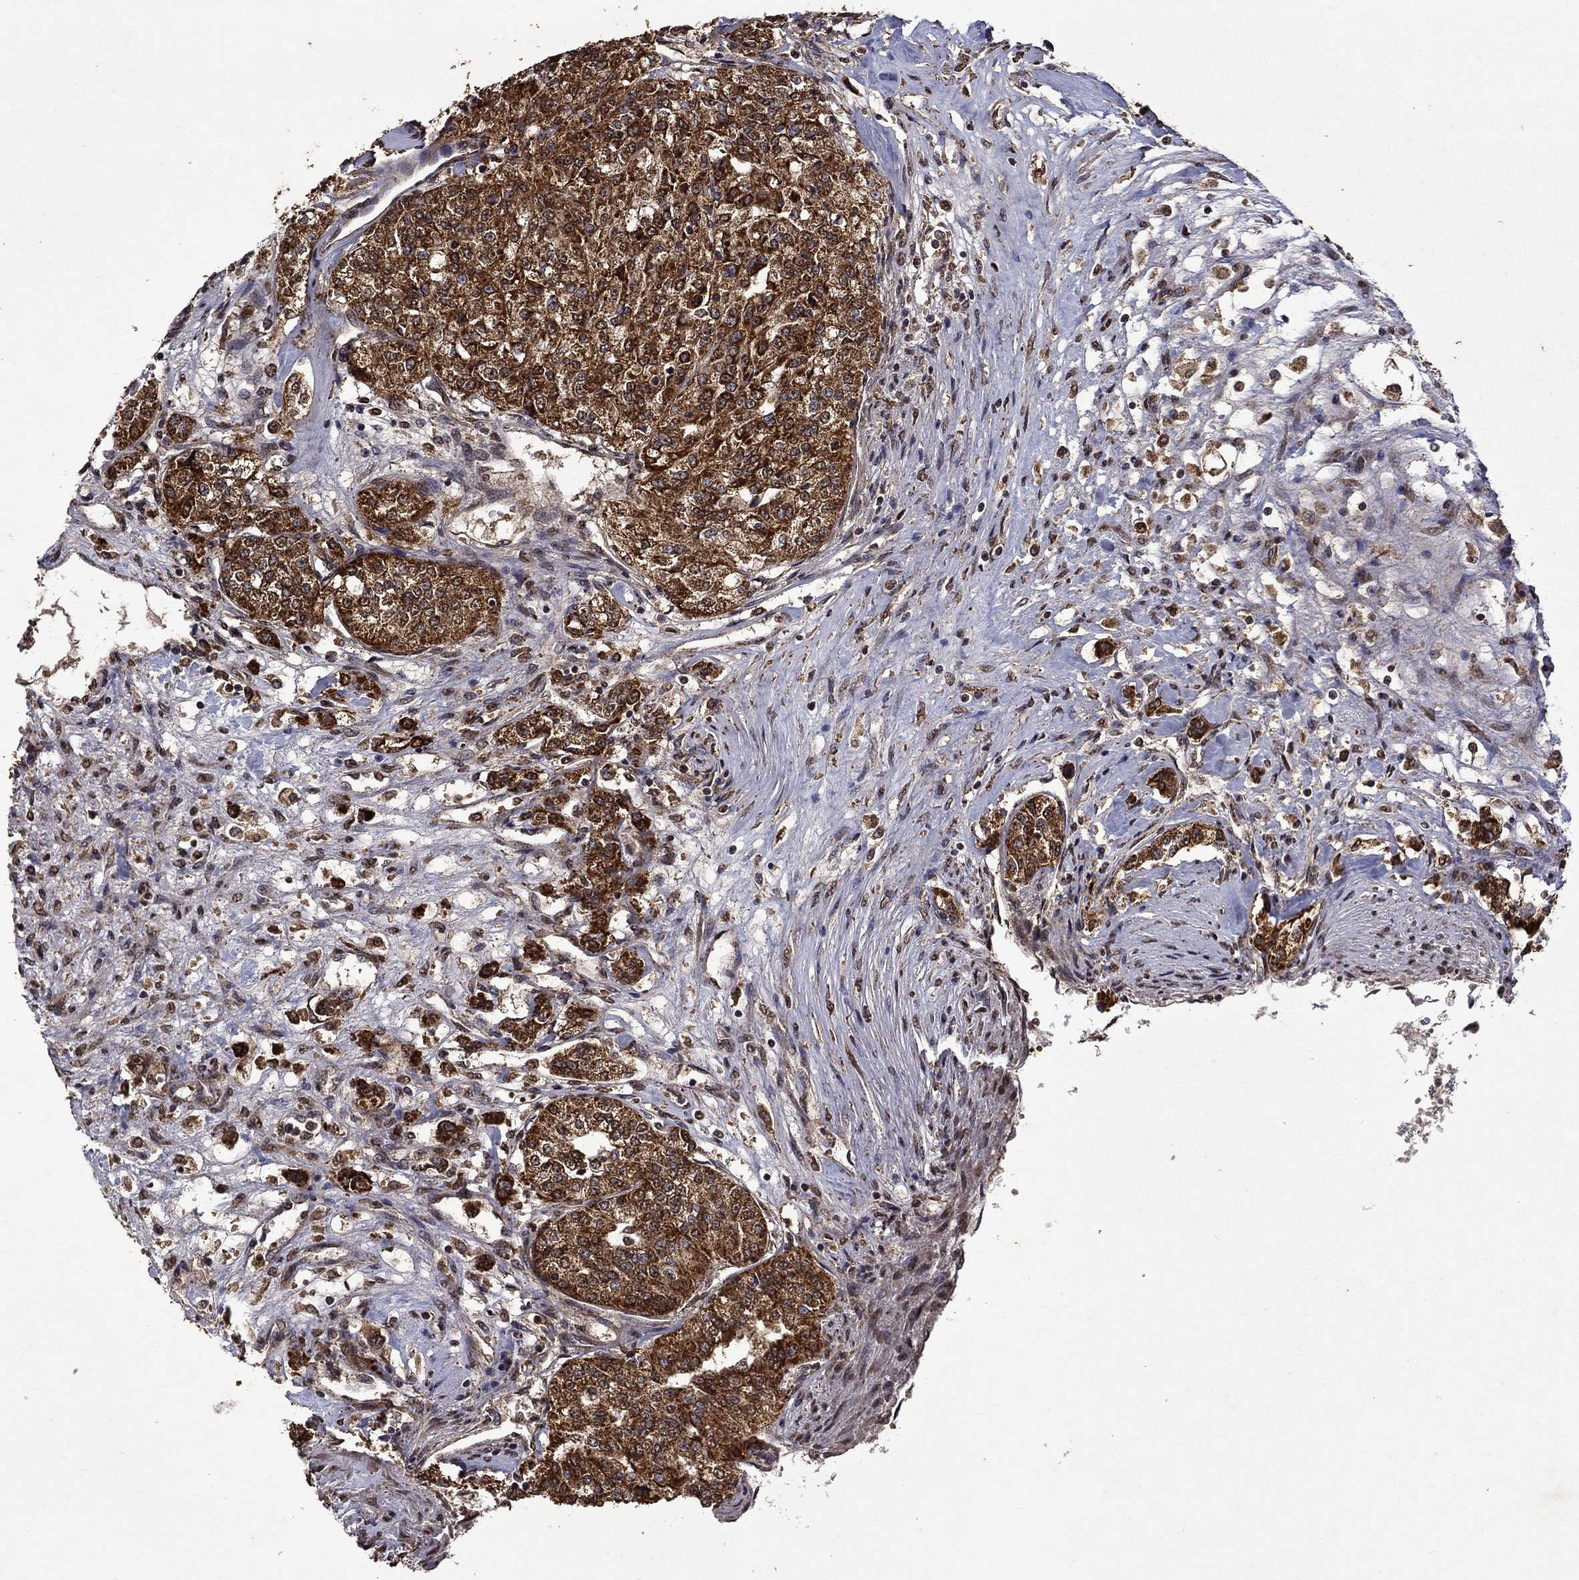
{"staining": {"intensity": "strong", "quantity": ">75%", "location": "cytoplasmic/membranous"}, "tissue": "renal cancer", "cell_type": "Tumor cells", "image_type": "cancer", "snomed": [{"axis": "morphology", "description": "Adenocarcinoma, NOS"}, {"axis": "topography", "description": "Kidney"}], "caption": "This is an image of immunohistochemistry staining of renal cancer, which shows strong positivity in the cytoplasmic/membranous of tumor cells.", "gene": "ITM2B", "patient": {"sex": "female", "age": 63}}